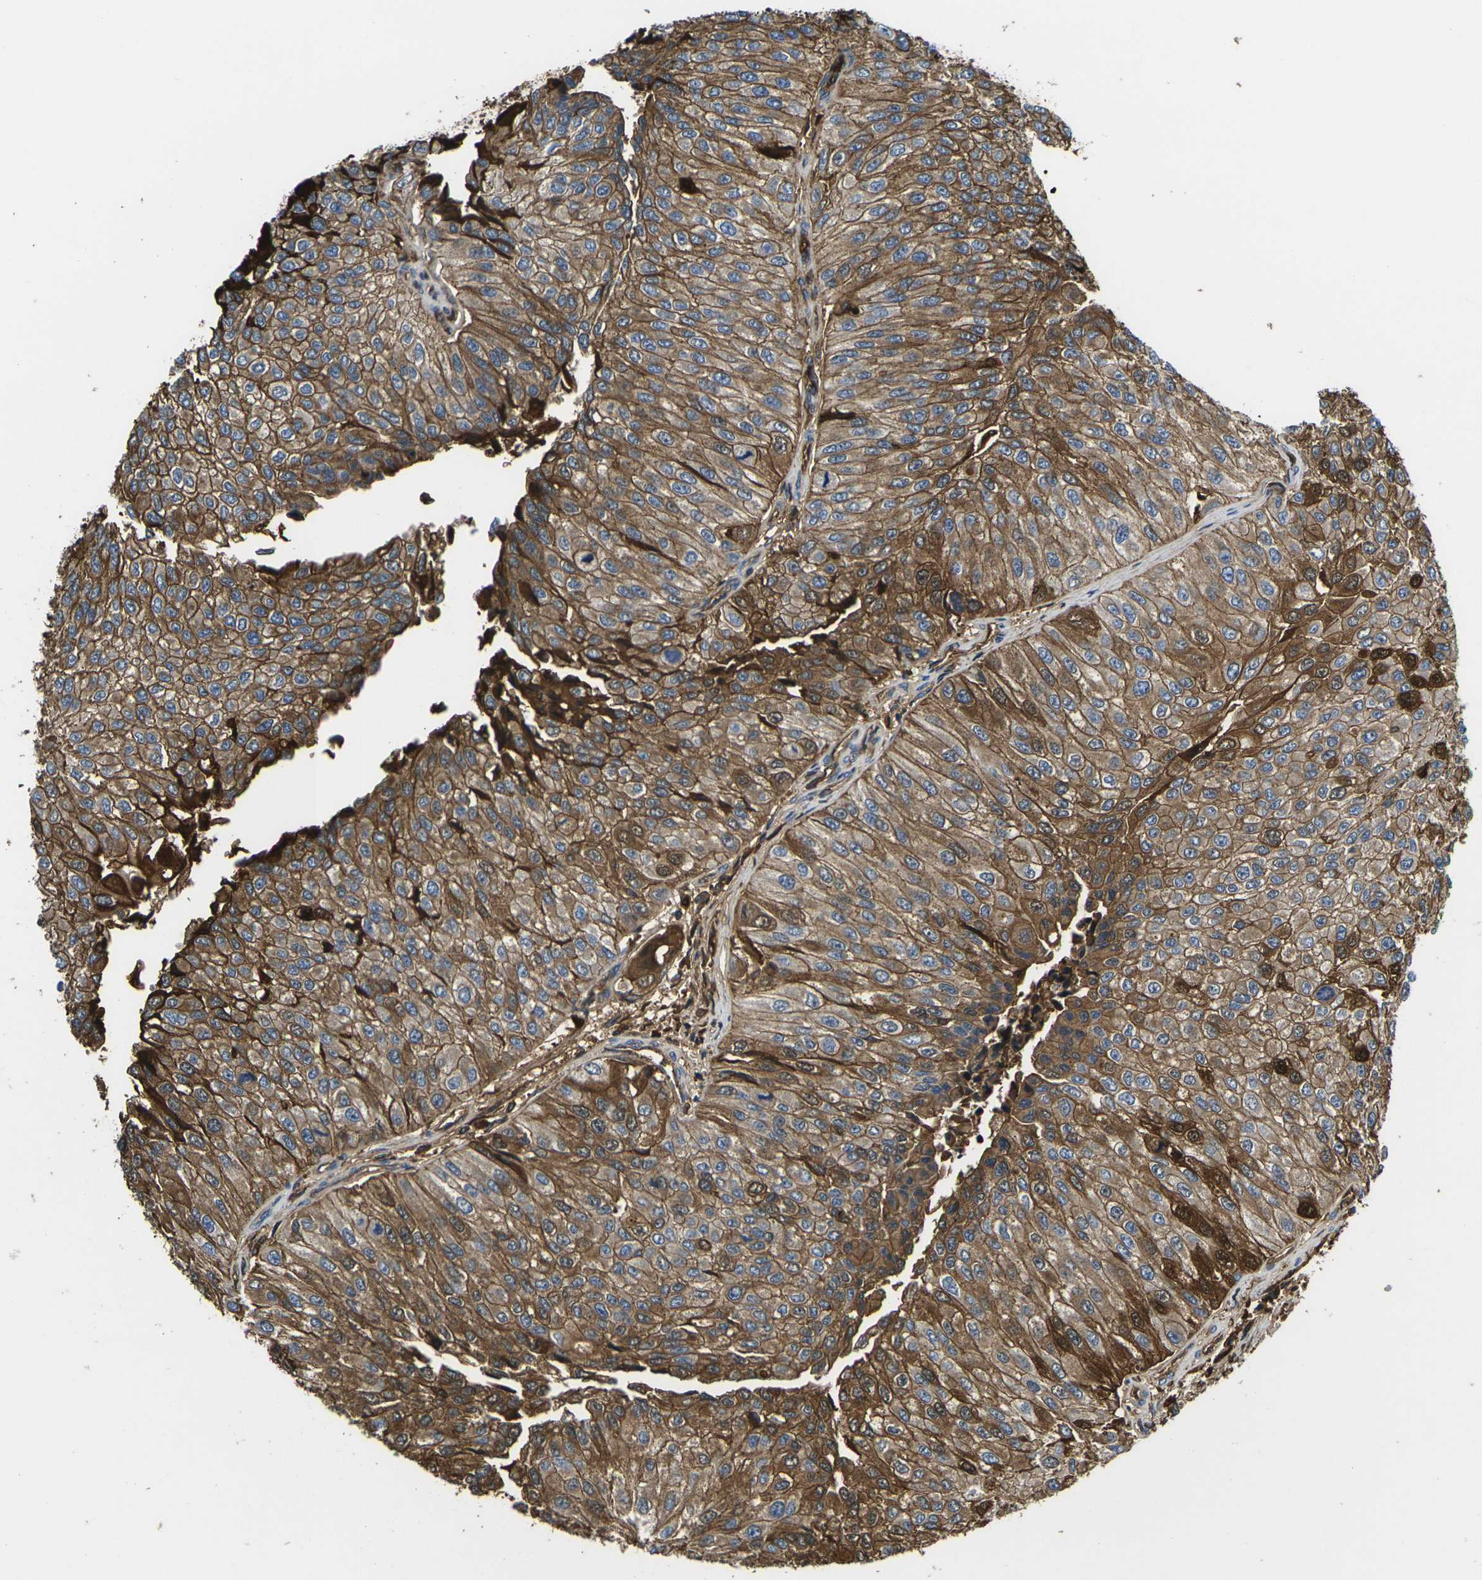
{"staining": {"intensity": "moderate", "quantity": ">75%", "location": "cytoplasmic/membranous"}, "tissue": "urothelial cancer", "cell_type": "Tumor cells", "image_type": "cancer", "snomed": [{"axis": "morphology", "description": "Urothelial carcinoma, High grade"}, {"axis": "topography", "description": "Kidney"}, {"axis": "topography", "description": "Urinary bladder"}], "caption": "This photomicrograph reveals immunohistochemistry (IHC) staining of human urothelial carcinoma (high-grade), with medium moderate cytoplasmic/membranous positivity in about >75% of tumor cells.", "gene": "HSPG2", "patient": {"sex": "male", "age": 77}}